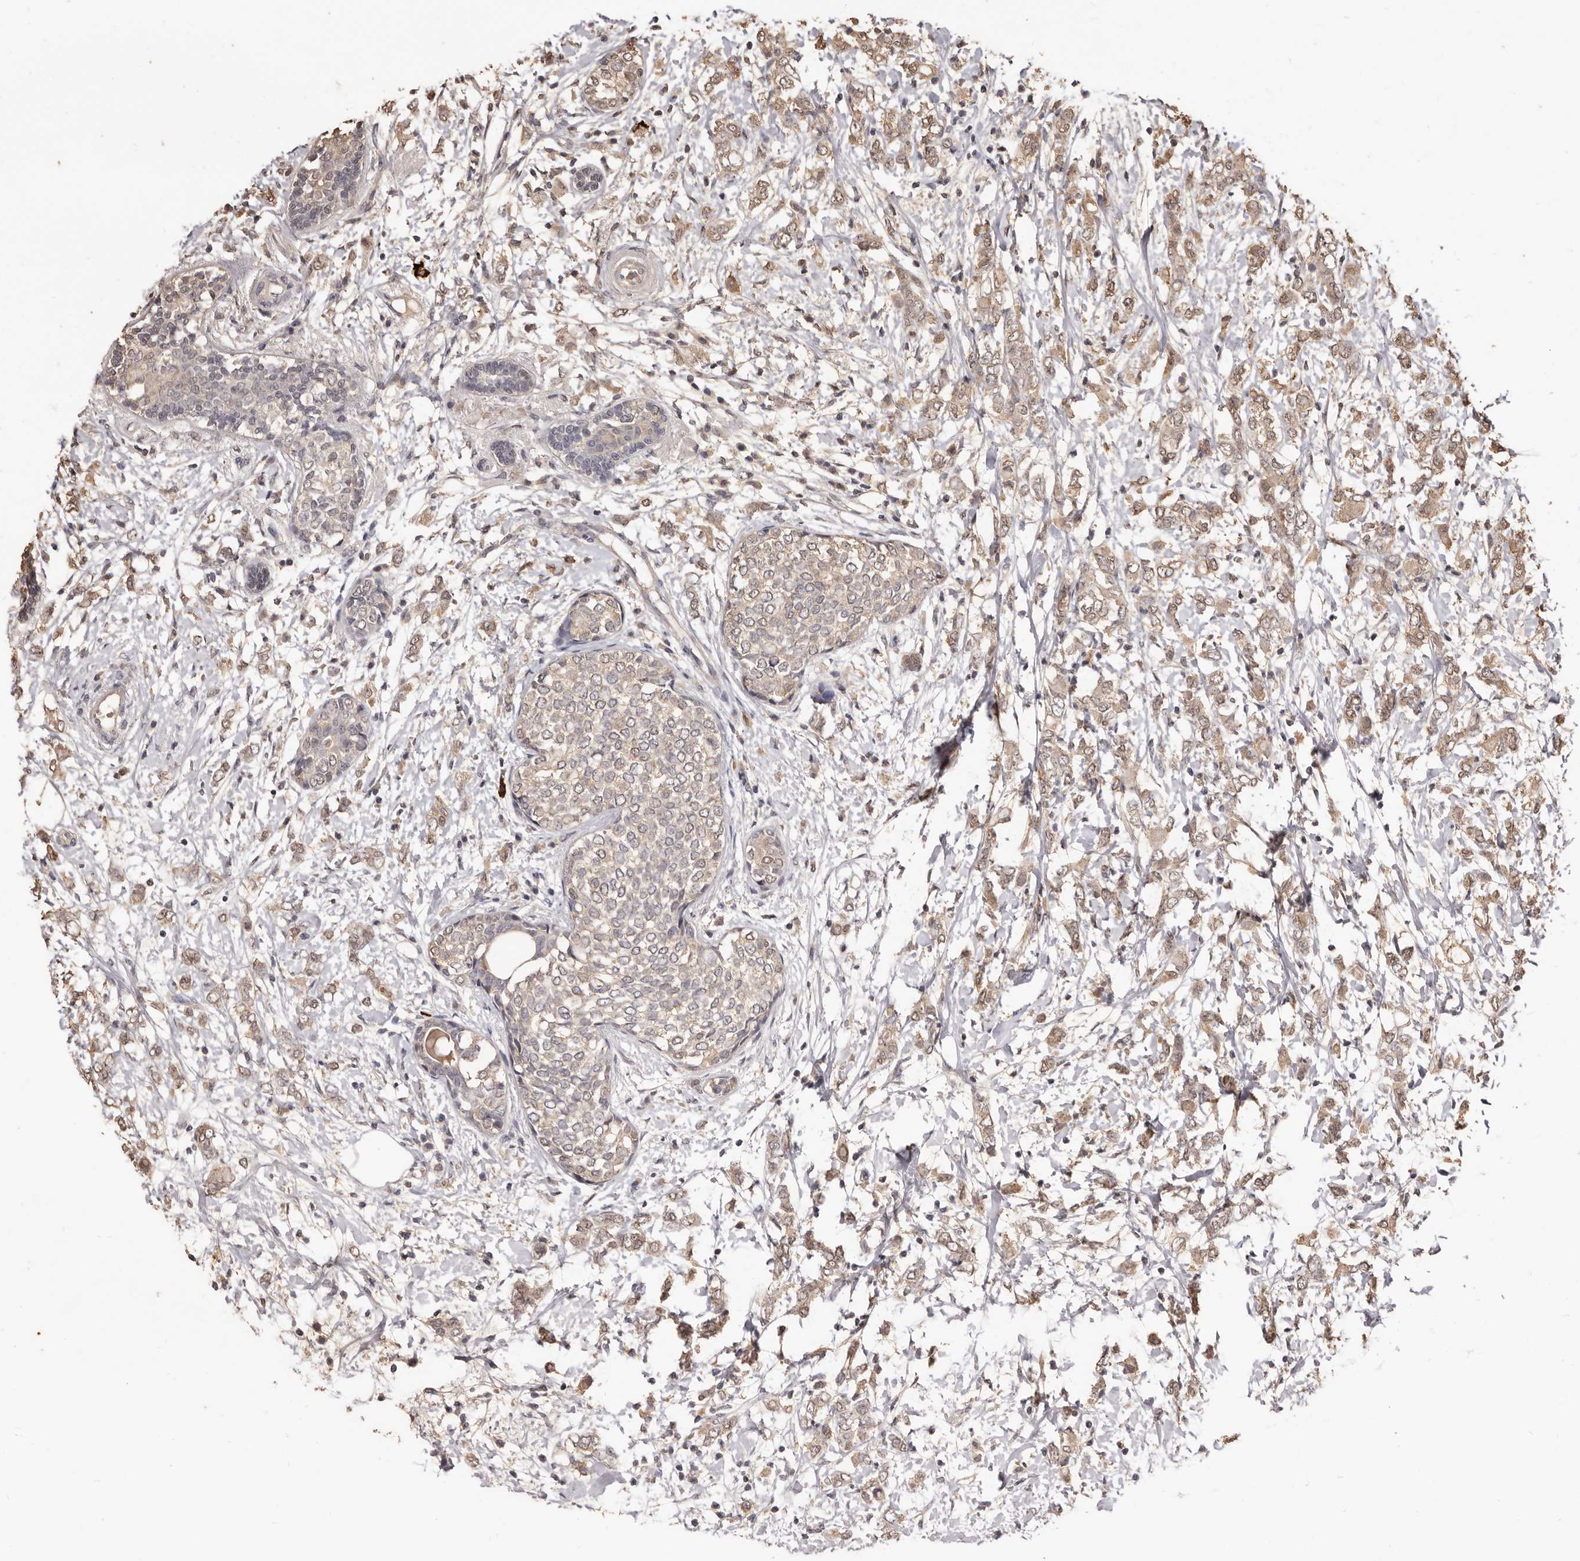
{"staining": {"intensity": "weak", "quantity": ">75%", "location": "cytoplasmic/membranous"}, "tissue": "breast cancer", "cell_type": "Tumor cells", "image_type": "cancer", "snomed": [{"axis": "morphology", "description": "Normal tissue, NOS"}, {"axis": "morphology", "description": "Lobular carcinoma"}, {"axis": "topography", "description": "Breast"}], "caption": "This is an image of immunohistochemistry staining of breast lobular carcinoma, which shows weak positivity in the cytoplasmic/membranous of tumor cells.", "gene": "INAVA", "patient": {"sex": "female", "age": 47}}